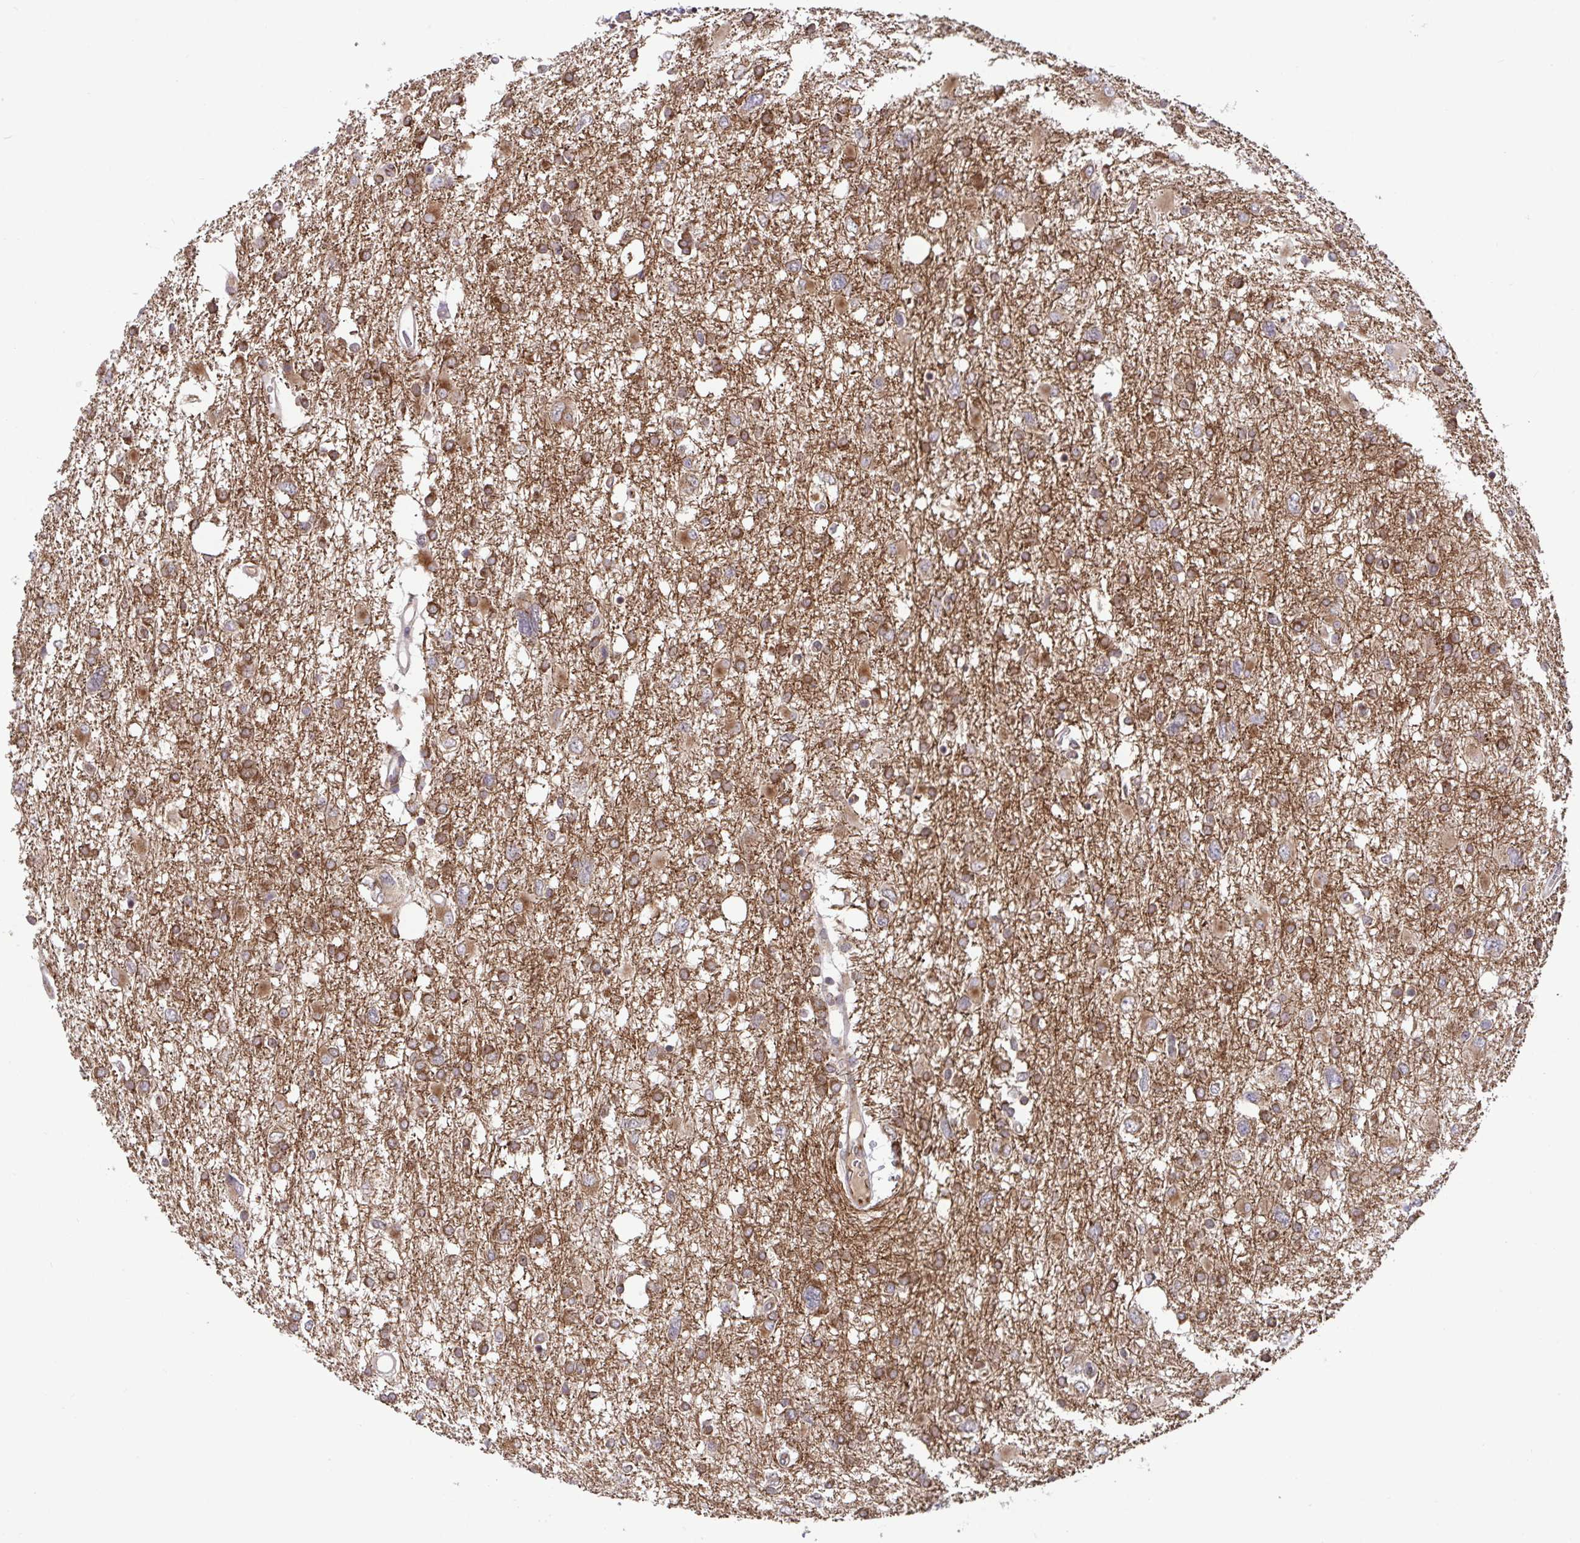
{"staining": {"intensity": "moderate", "quantity": ">75%", "location": "cytoplasmic/membranous"}, "tissue": "glioma", "cell_type": "Tumor cells", "image_type": "cancer", "snomed": [{"axis": "morphology", "description": "Glioma, malignant, High grade"}, {"axis": "topography", "description": "Brain"}], "caption": "The micrograph reveals immunohistochemical staining of high-grade glioma (malignant). There is moderate cytoplasmic/membranous staining is appreciated in approximately >75% of tumor cells. Nuclei are stained in blue.", "gene": "ATP5MJ", "patient": {"sex": "male", "age": 61}}